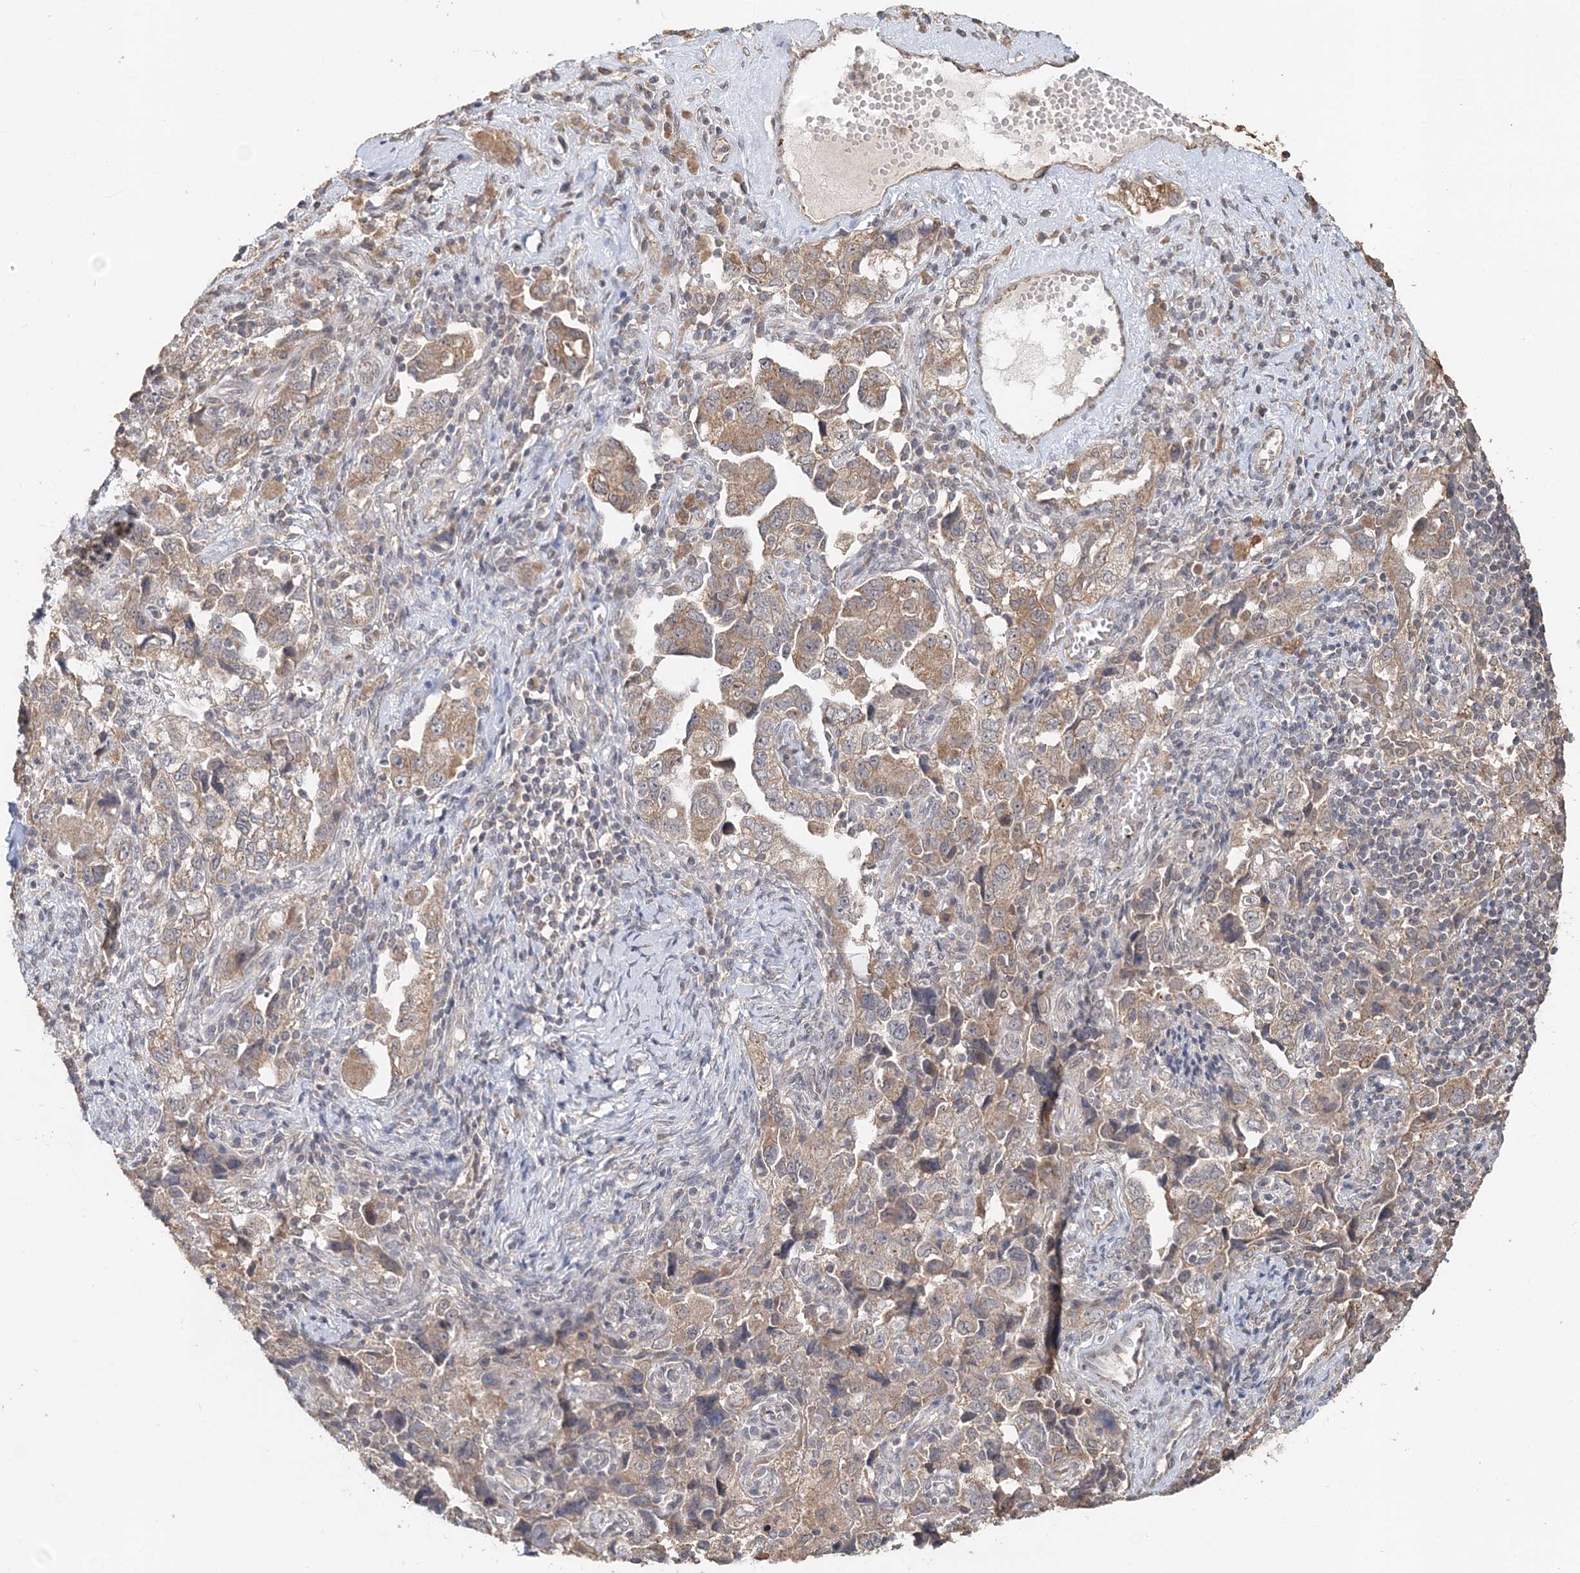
{"staining": {"intensity": "weak", "quantity": ">75%", "location": "cytoplasmic/membranous"}, "tissue": "ovarian cancer", "cell_type": "Tumor cells", "image_type": "cancer", "snomed": [{"axis": "morphology", "description": "Carcinoma, NOS"}, {"axis": "morphology", "description": "Cystadenocarcinoma, serous, NOS"}, {"axis": "topography", "description": "Ovary"}], "caption": "Immunohistochemistry (IHC) of human ovarian cancer reveals low levels of weak cytoplasmic/membranous staining in approximately >75% of tumor cells.", "gene": "FBXO38", "patient": {"sex": "female", "age": 69}}